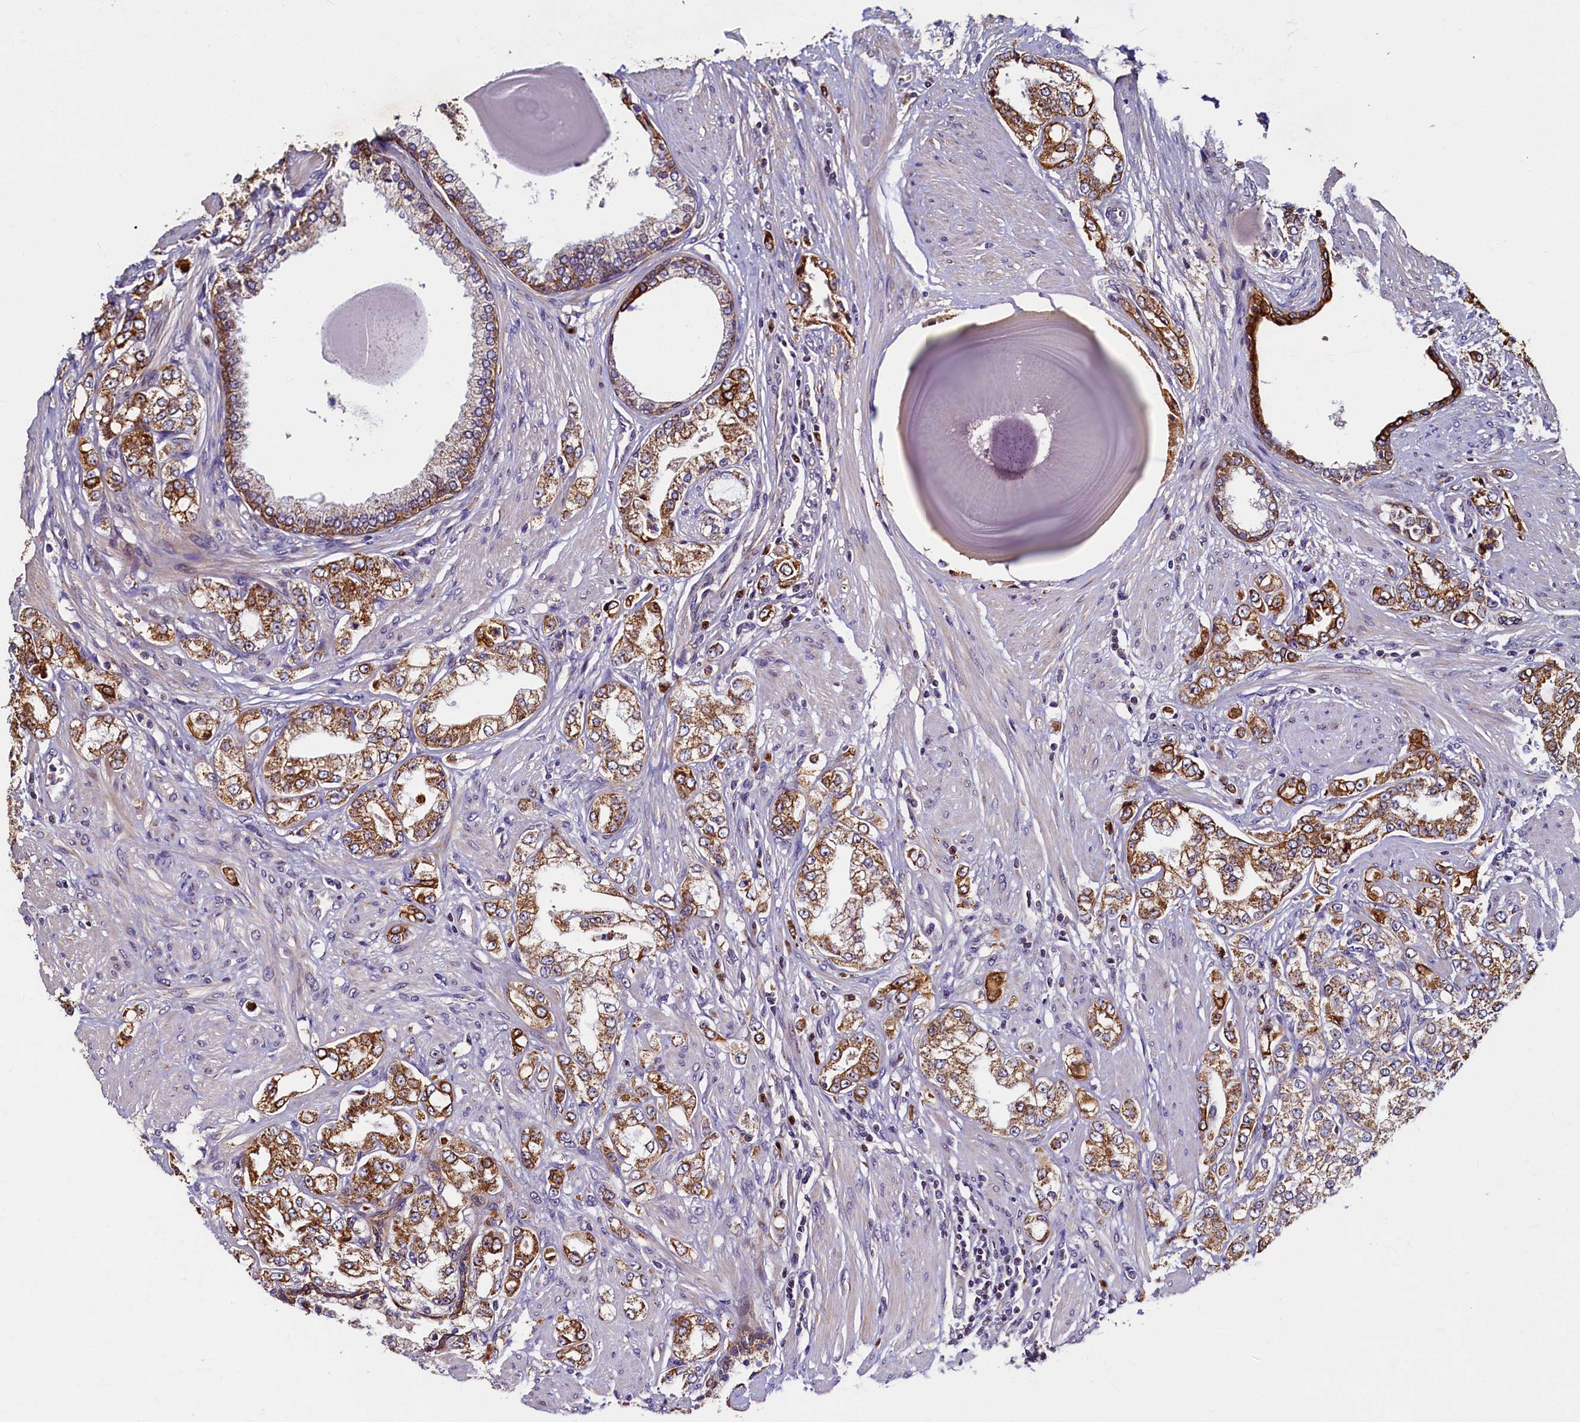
{"staining": {"intensity": "moderate", "quantity": ">75%", "location": "cytoplasmic/membranous"}, "tissue": "prostate cancer", "cell_type": "Tumor cells", "image_type": "cancer", "snomed": [{"axis": "morphology", "description": "Adenocarcinoma, High grade"}, {"axis": "topography", "description": "Prostate"}], "caption": "Immunohistochemical staining of human prostate cancer displays moderate cytoplasmic/membranous protein staining in about >75% of tumor cells.", "gene": "NCKAP5L", "patient": {"sex": "male", "age": 64}}